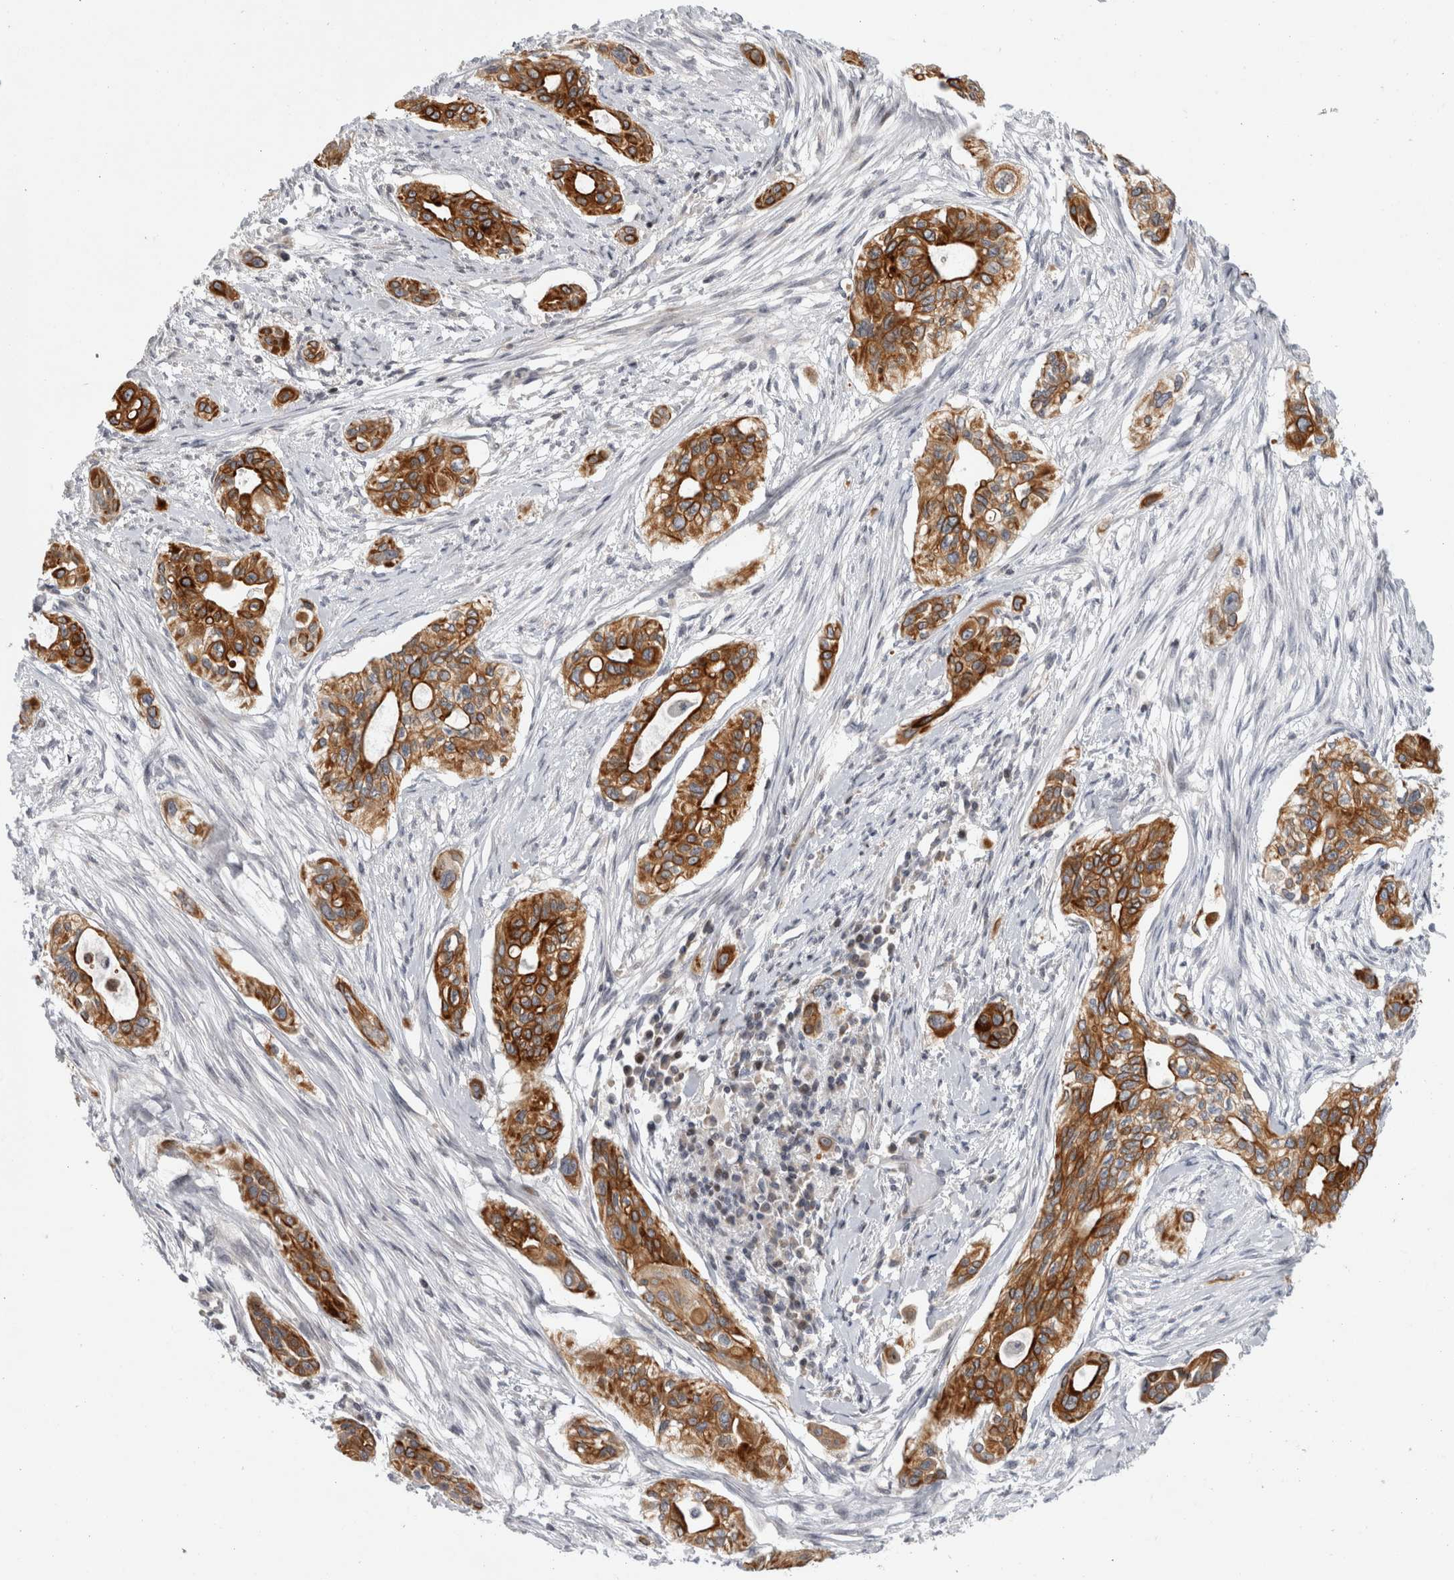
{"staining": {"intensity": "strong", "quantity": ">75%", "location": "cytoplasmic/membranous"}, "tissue": "pancreatic cancer", "cell_type": "Tumor cells", "image_type": "cancer", "snomed": [{"axis": "morphology", "description": "Adenocarcinoma, NOS"}, {"axis": "topography", "description": "Pancreas"}], "caption": "Immunohistochemical staining of human pancreatic cancer exhibits strong cytoplasmic/membranous protein positivity in approximately >75% of tumor cells.", "gene": "UTP25", "patient": {"sex": "female", "age": 60}}